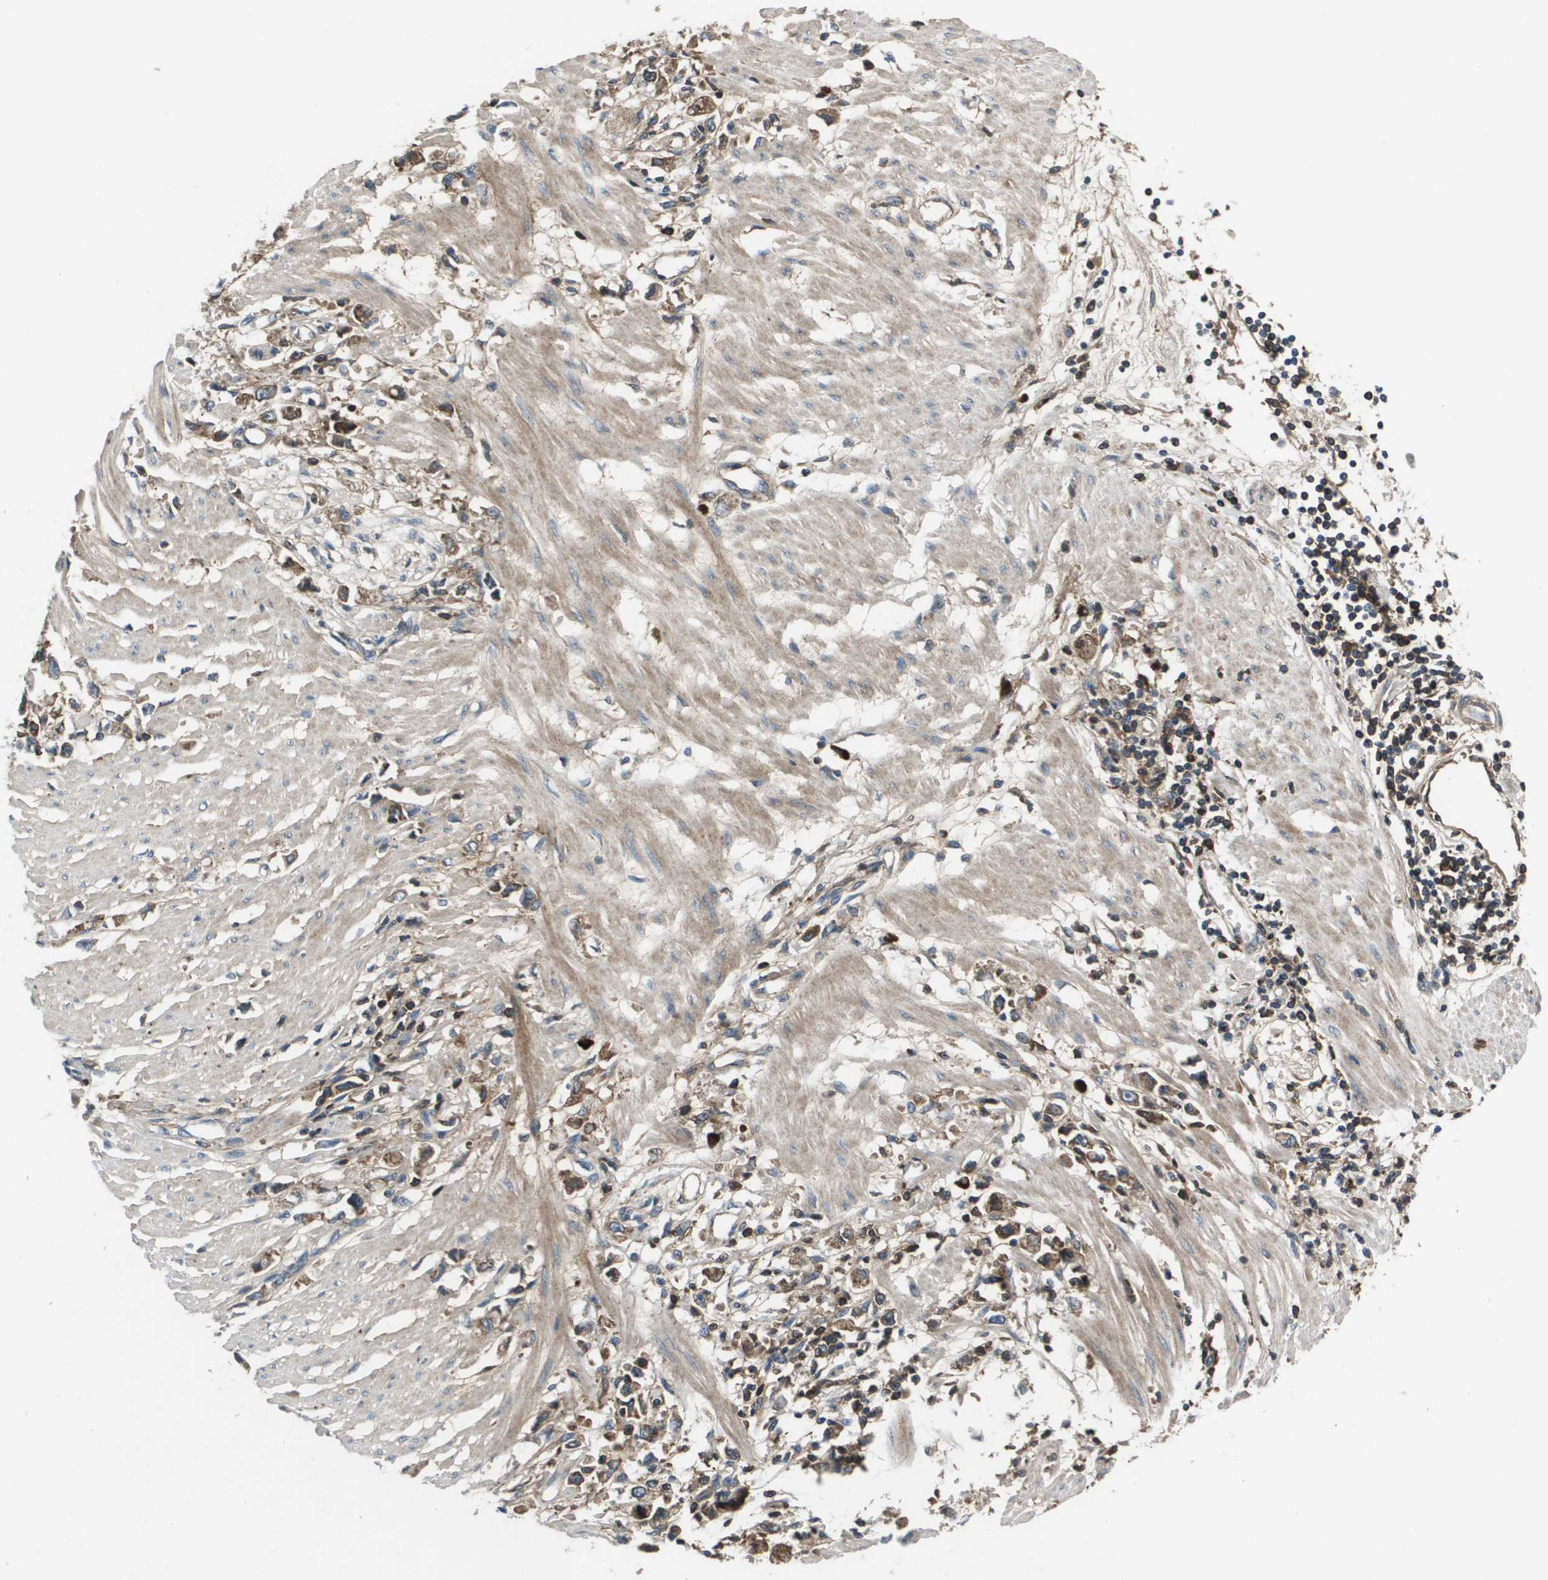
{"staining": {"intensity": "moderate", "quantity": "<25%", "location": "cytoplasmic/membranous"}, "tissue": "stomach cancer", "cell_type": "Tumor cells", "image_type": "cancer", "snomed": [{"axis": "morphology", "description": "Adenocarcinoma, NOS"}, {"axis": "topography", "description": "Stomach"}], "caption": "This histopathology image exhibits immunohistochemistry staining of stomach adenocarcinoma, with low moderate cytoplasmic/membranous expression in about <25% of tumor cells.", "gene": "PCOLCE", "patient": {"sex": "female", "age": 59}}